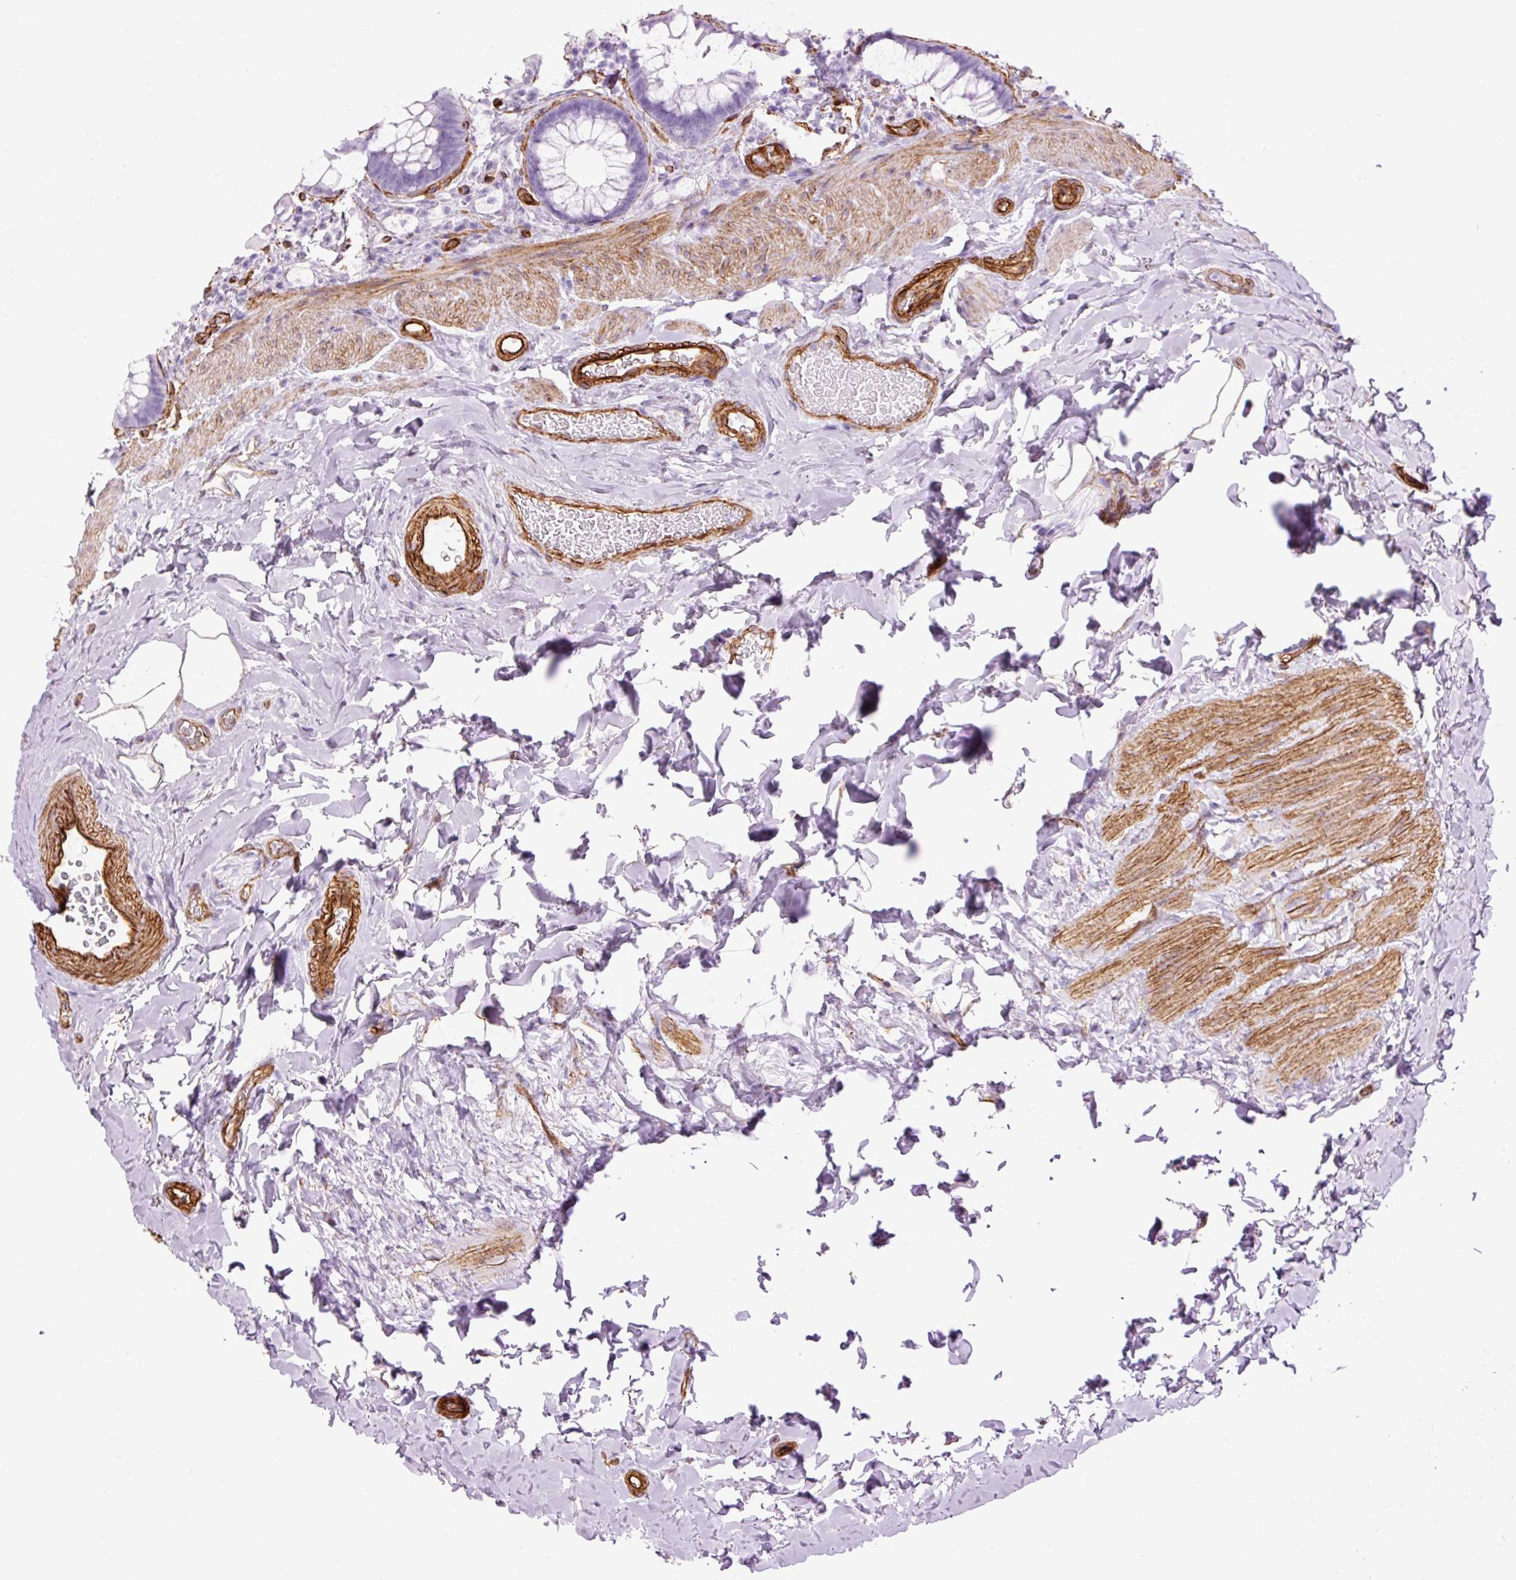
{"staining": {"intensity": "negative", "quantity": "none", "location": "none"}, "tissue": "rectum", "cell_type": "Glandular cells", "image_type": "normal", "snomed": [{"axis": "morphology", "description": "Normal tissue, NOS"}, {"axis": "topography", "description": "Rectum"}], "caption": "Rectum was stained to show a protein in brown. There is no significant positivity in glandular cells. (DAB (3,3'-diaminobenzidine) immunohistochemistry (IHC) with hematoxylin counter stain).", "gene": "CAV1", "patient": {"sex": "female", "age": 69}}